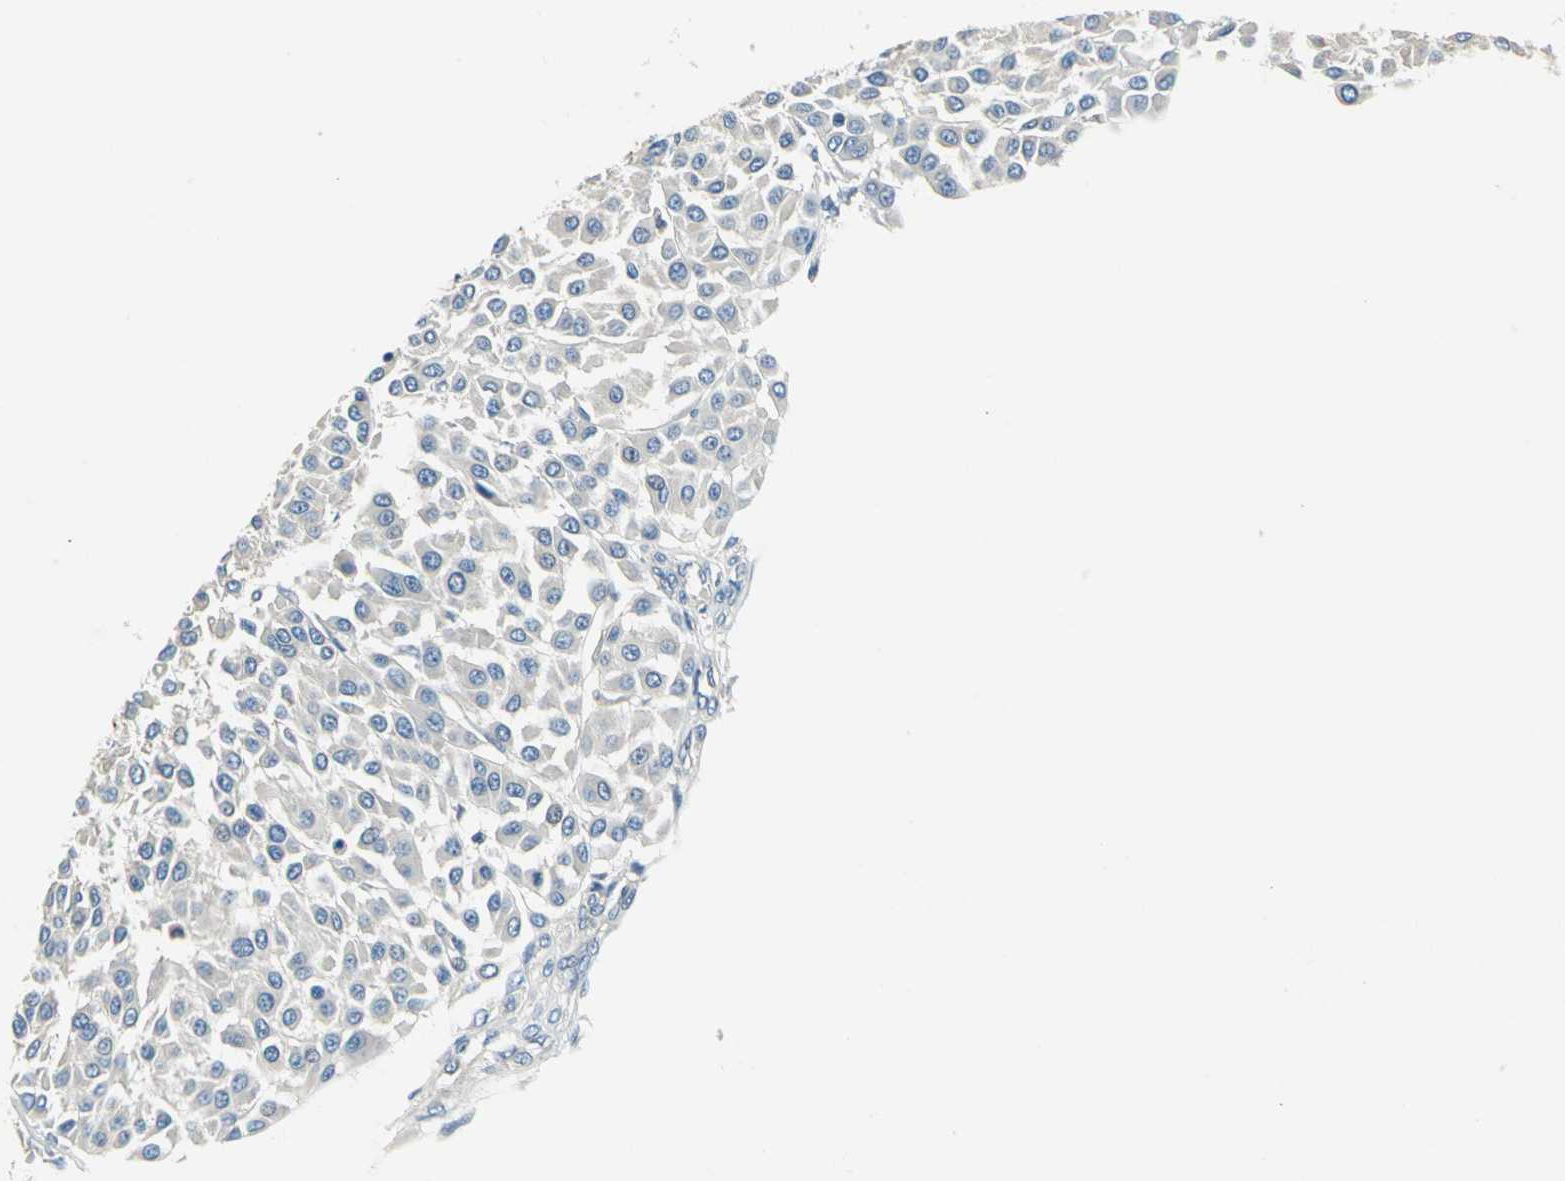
{"staining": {"intensity": "negative", "quantity": "none", "location": "none"}, "tissue": "melanoma", "cell_type": "Tumor cells", "image_type": "cancer", "snomed": [{"axis": "morphology", "description": "Malignant melanoma, Metastatic site"}, {"axis": "topography", "description": "Soft tissue"}], "caption": "IHC of melanoma demonstrates no expression in tumor cells.", "gene": "SLC16A7", "patient": {"sex": "male", "age": 41}}